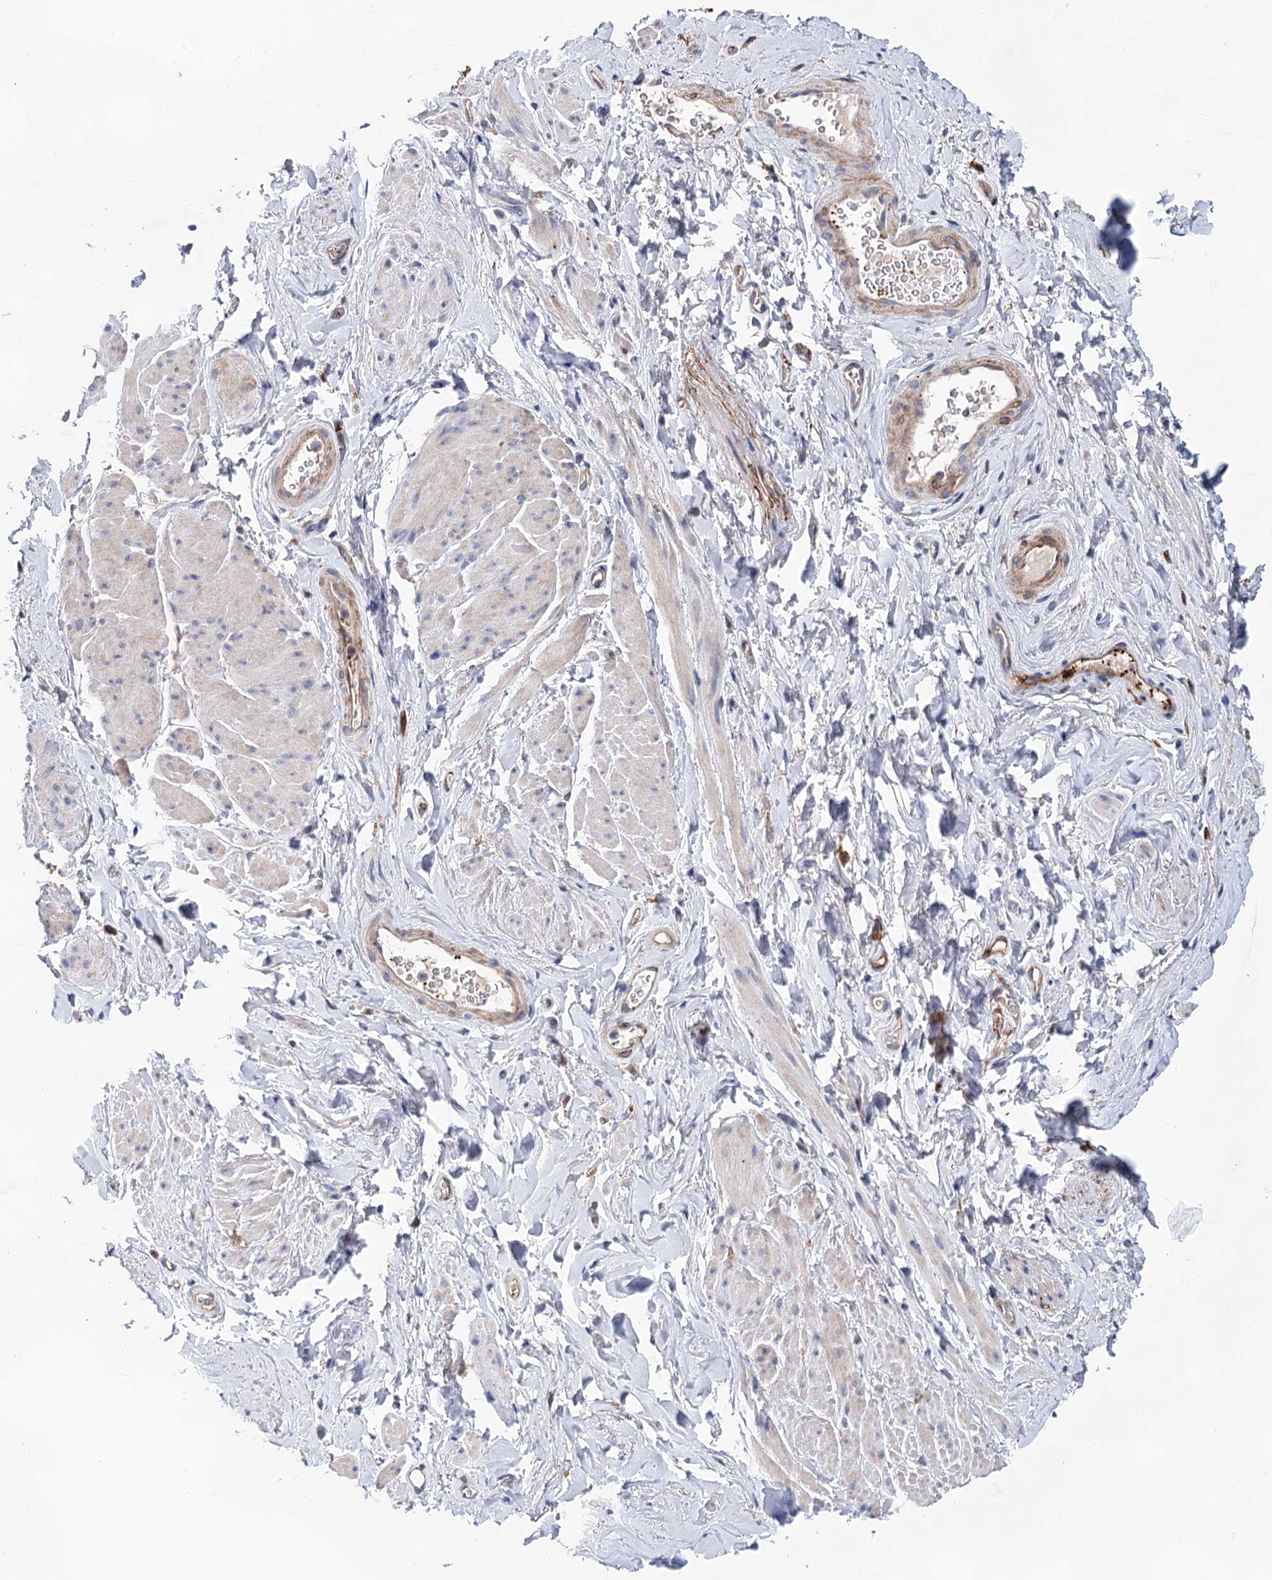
{"staining": {"intensity": "negative", "quantity": "none", "location": "none"}, "tissue": "smooth muscle", "cell_type": "Smooth muscle cells", "image_type": "normal", "snomed": [{"axis": "morphology", "description": "Normal tissue, NOS"}, {"axis": "topography", "description": "Smooth muscle"}, {"axis": "topography", "description": "Peripheral nerve tissue"}], "caption": "IHC of unremarkable human smooth muscle shows no staining in smooth muscle cells.", "gene": "TMTC3", "patient": {"sex": "male", "age": 69}}